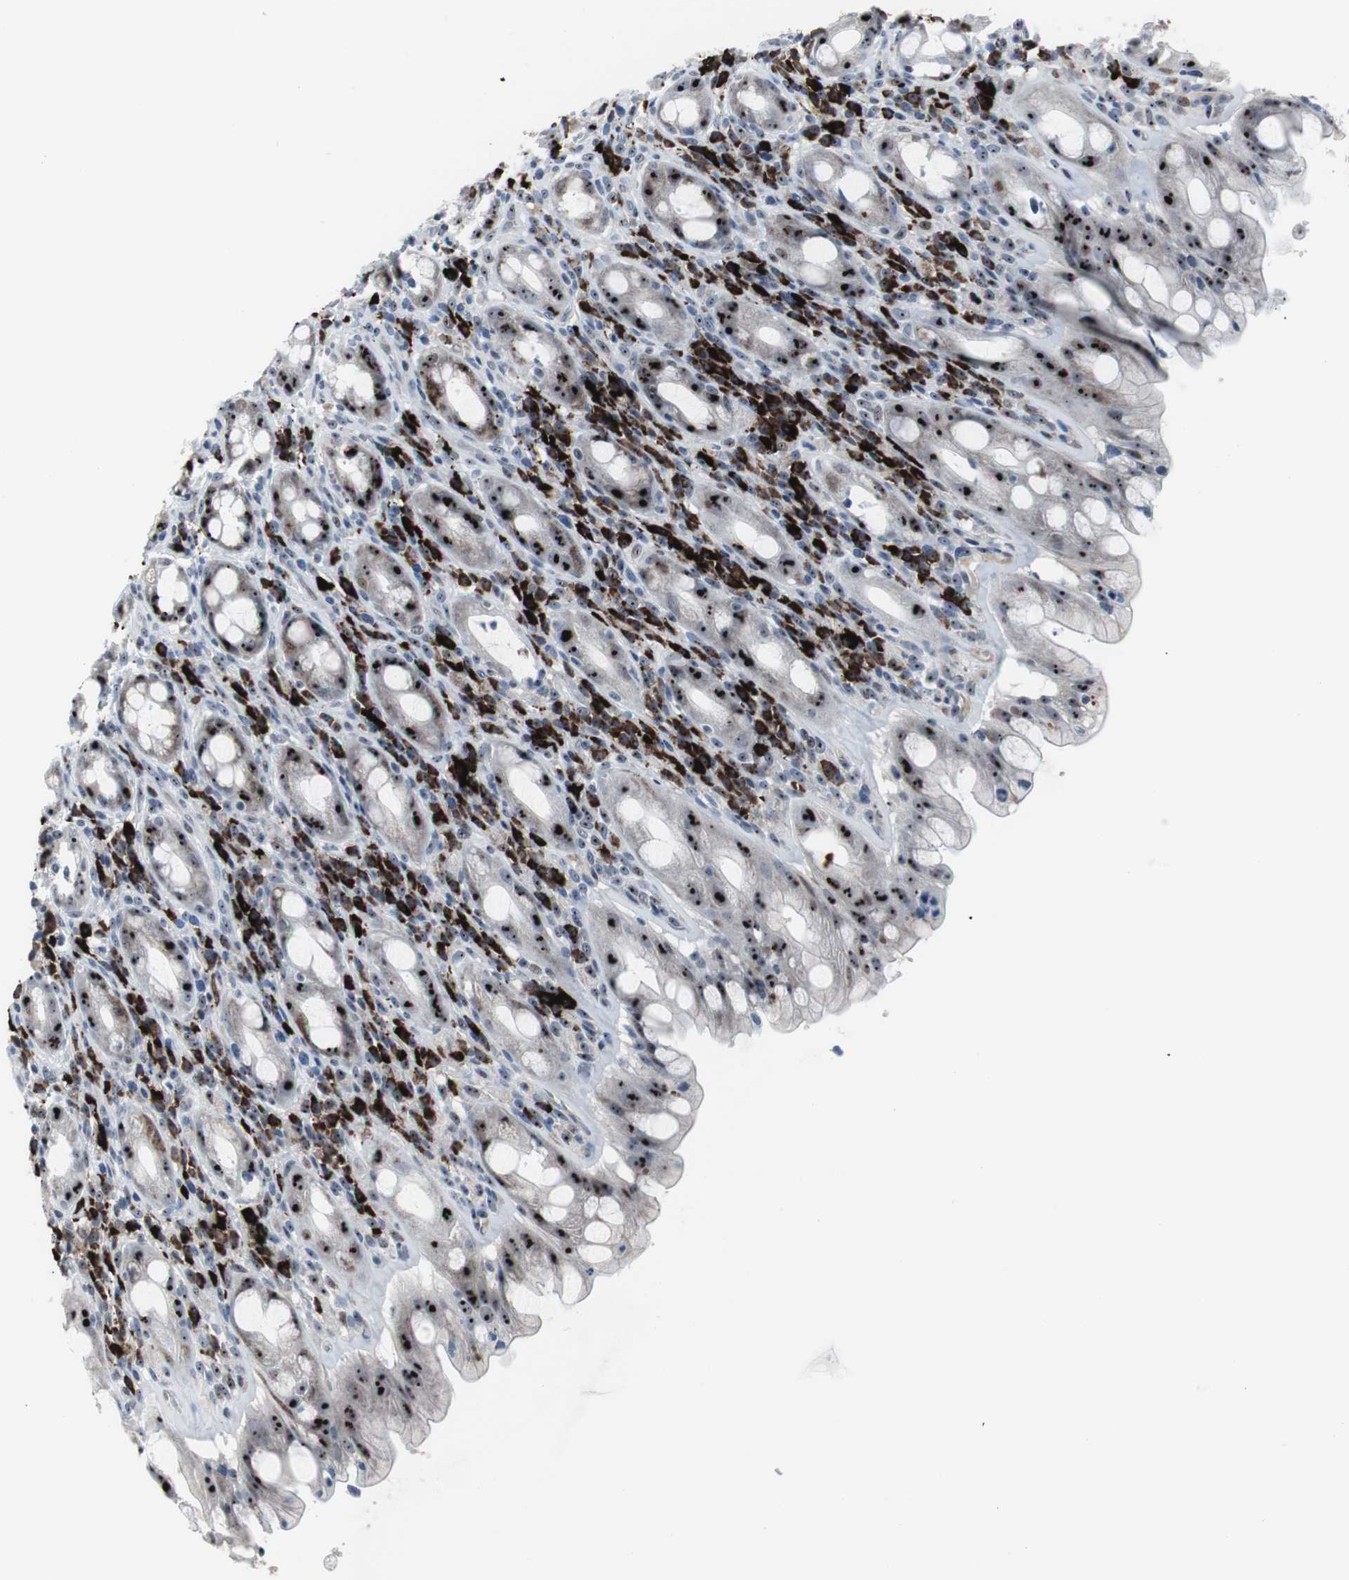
{"staining": {"intensity": "strong", "quantity": ">75%", "location": "nuclear"}, "tissue": "rectum", "cell_type": "Glandular cells", "image_type": "normal", "snomed": [{"axis": "morphology", "description": "Normal tissue, NOS"}, {"axis": "topography", "description": "Rectum"}], "caption": "Immunohistochemical staining of benign rectum shows >75% levels of strong nuclear protein positivity in approximately >75% of glandular cells.", "gene": "DOK1", "patient": {"sex": "male", "age": 44}}